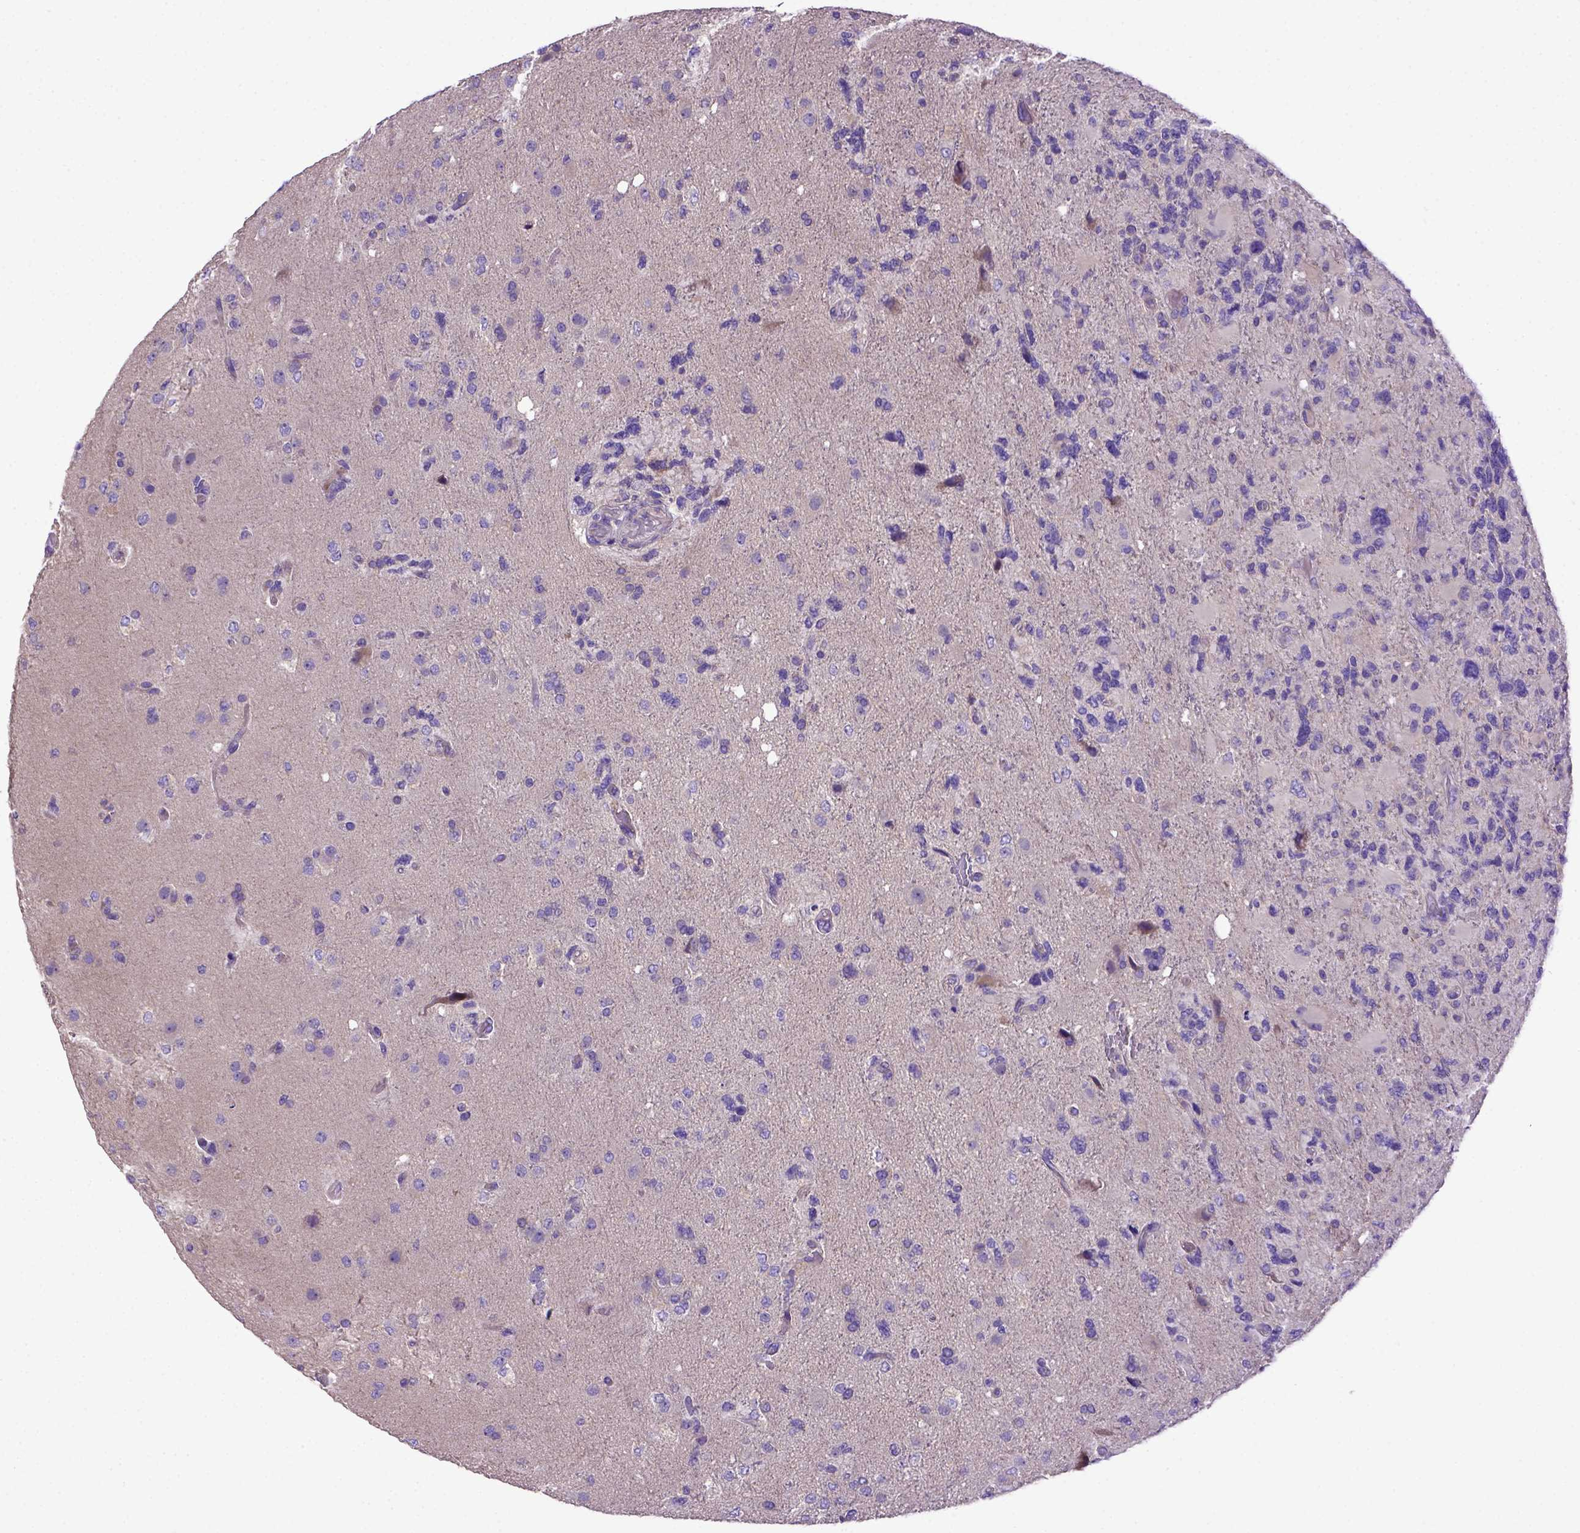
{"staining": {"intensity": "negative", "quantity": "none", "location": "none"}, "tissue": "glioma", "cell_type": "Tumor cells", "image_type": "cancer", "snomed": [{"axis": "morphology", "description": "Glioma, malignant, High grade"}, {"axis": "topography", "description": "Brain"}], "caption": "High magnification brightfield microscopy of glioma stained with DAB (3,3'-diaminobenzidine) (brown) and counterstained with hematoxylin (blue): tumor cells show no significant positivity.", "gene": "ADAM12", "patient": {"sex": "female", "age": 71}}